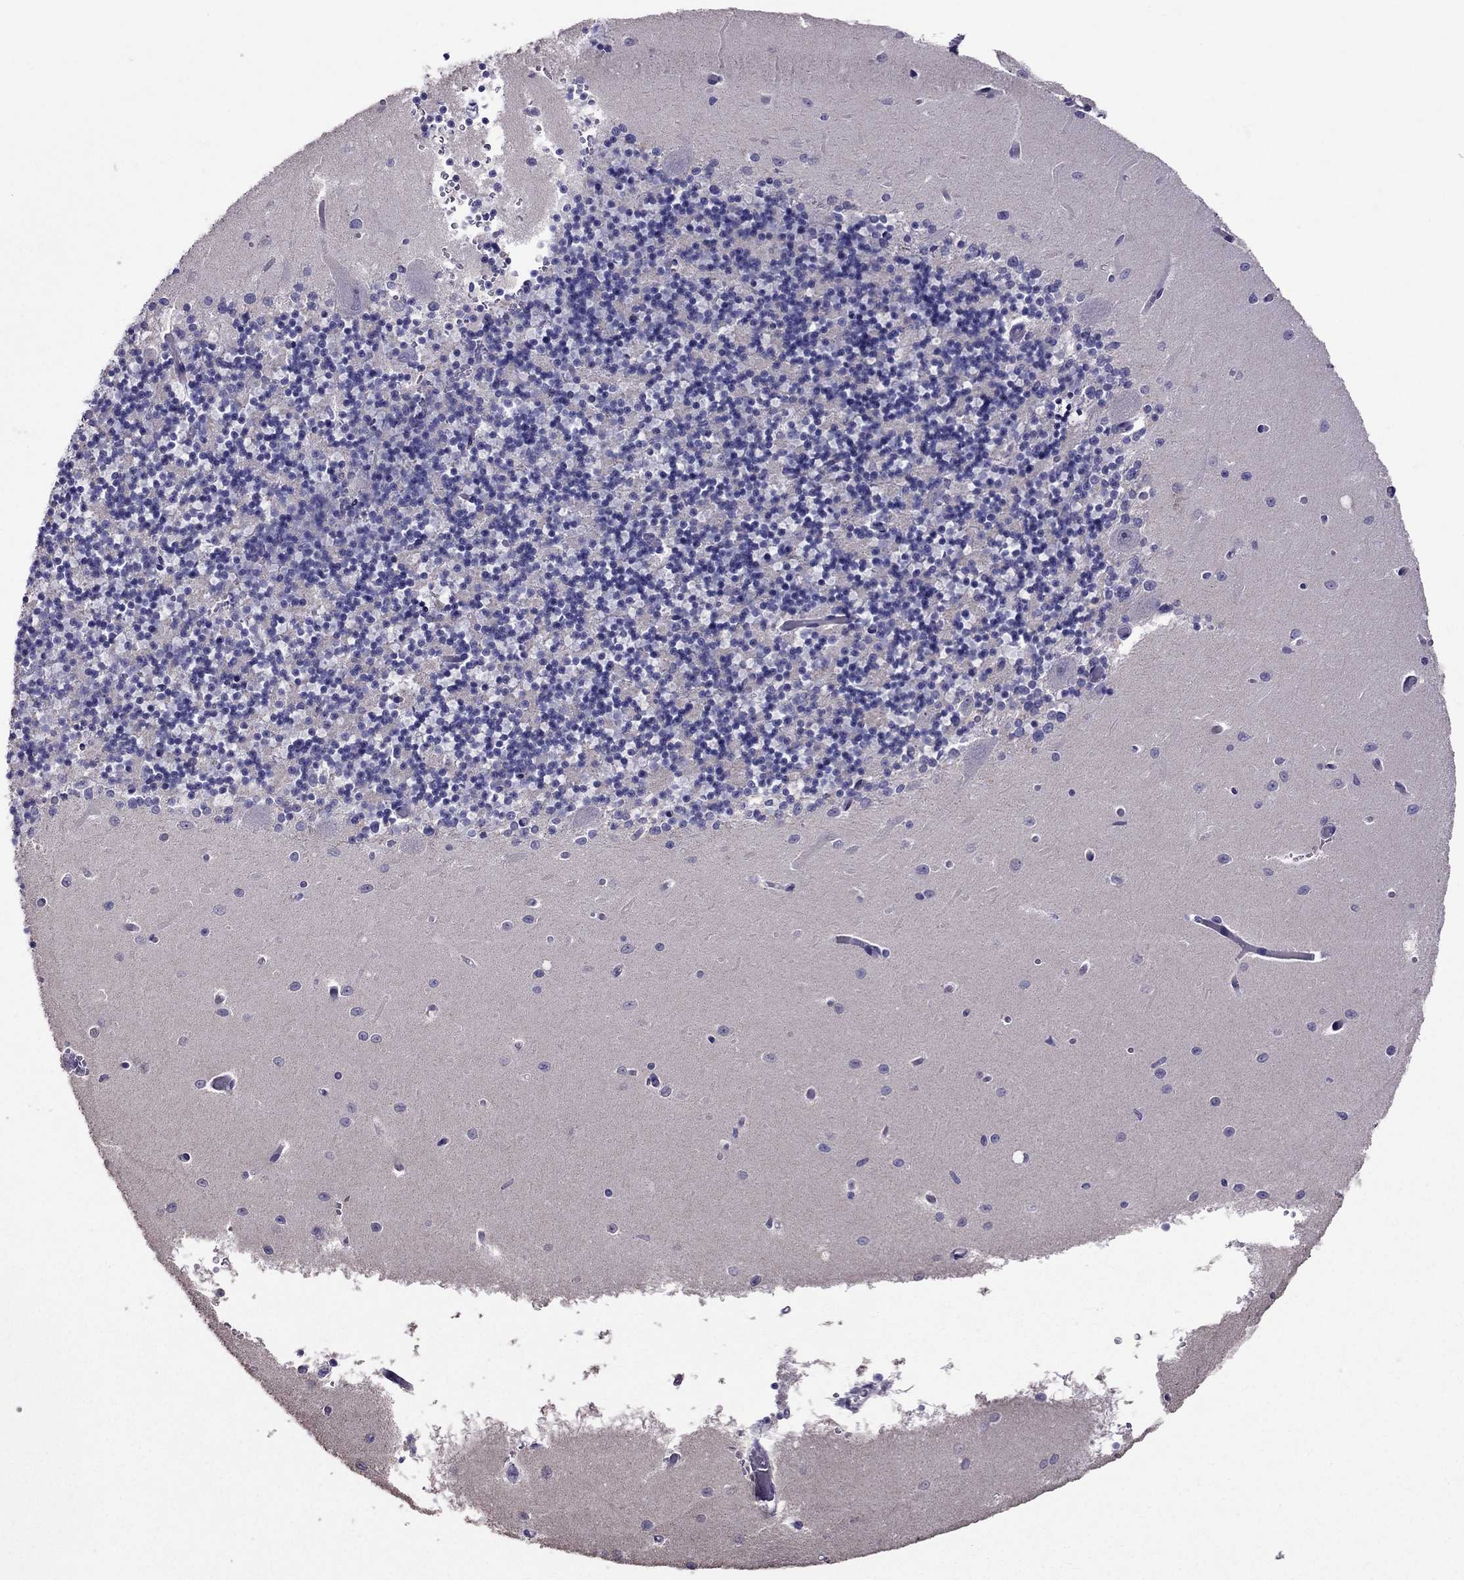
{"staining": {"intensity": "negative", "quantity": "none", "location": "none"}, "tissue": "cerebellum", "cell_type": "Cells in granular layer", "image_type": "normal", "snomed": [{"axis": "morphology", "description": "Normal tissue, NOS"}, {"axis": "topography", "description": "Cerebellum"}], "caption": "This is an IHC micrograph of benign cerebellum. There is no staining in cells in granular layer.", "gene": "LRRC46", "patient": {"sex": "female", "age": 64}}